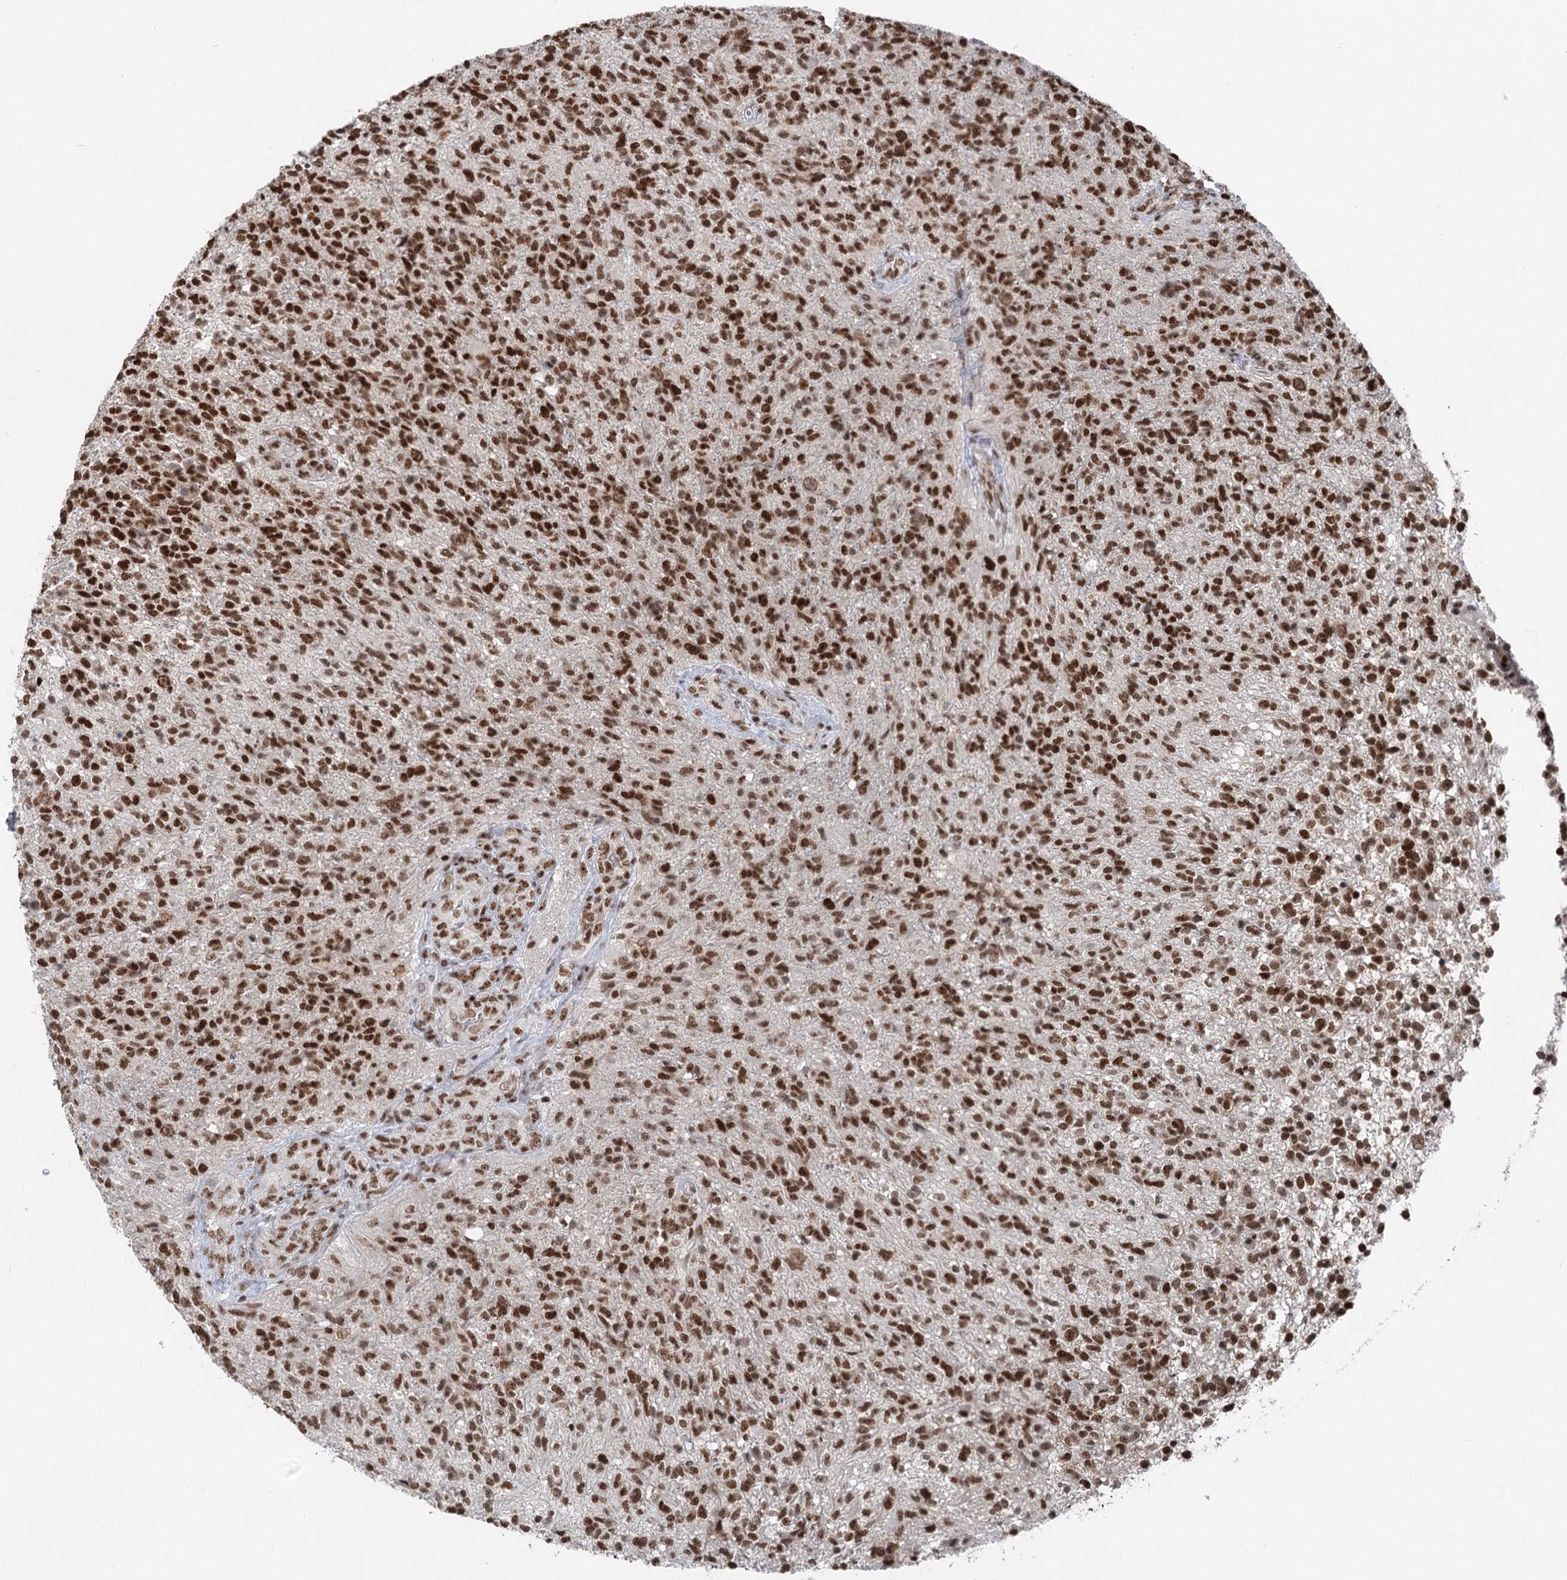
{"staining": {"intensity": "strong", "quantity": ">75%", "location": "nuclear"}, "tissue": "glioma", "cell_type": "Tumor cells", "image_type": "cancer", "snomed": [{"axis": "morphology", "description": "Glioma, malignant, High grade"}, {"axis": "topography", "description": "Brain"}], "caption": "Strong nuclear positivity for a protein is seen in approximately >75% of tumor cells of glioma using immunohistochemistry.", "gene": "CGGBP1", "patient": {"sex": "male", "age": 56}}